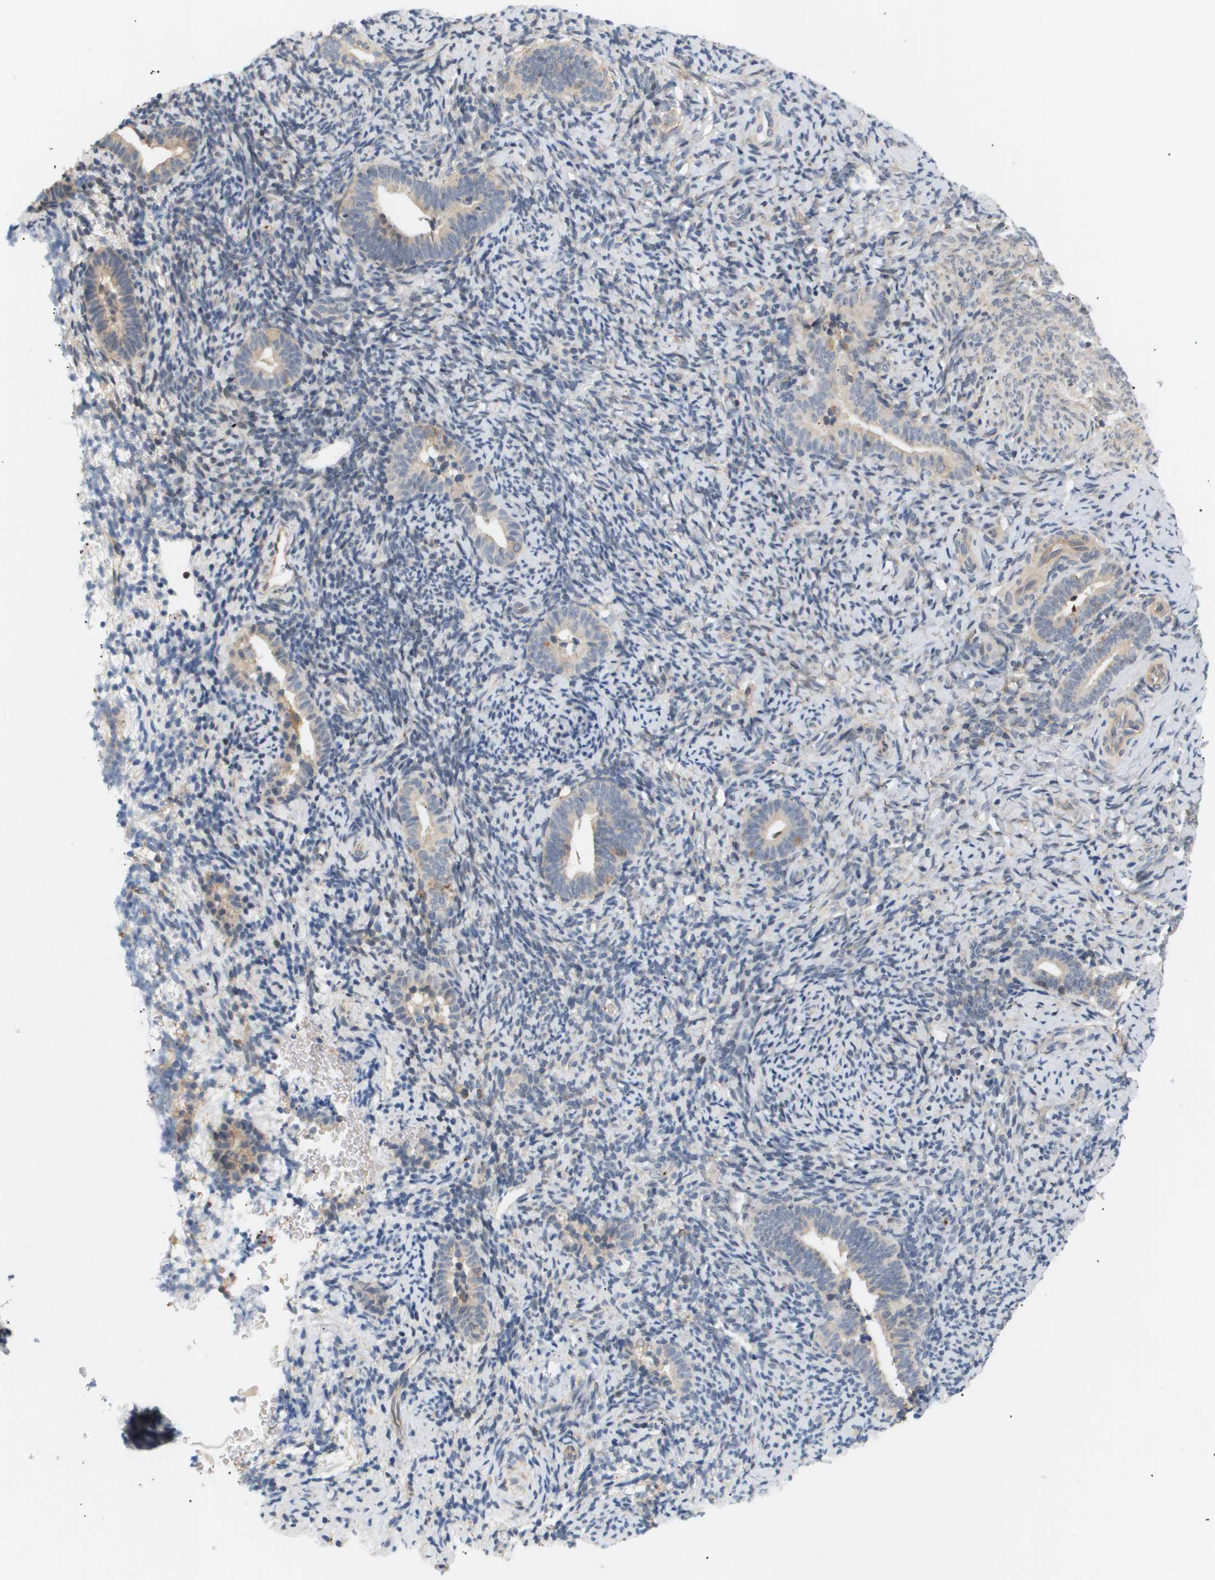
{"staining": {"intensity": "negative", "quantity": "none", "location": "none"}, "tissue": "endometrium", "cell_type": "Cells in endometrial stroma", "image_type": "normal", "snomed": [{"axis": "morphology", "description": "Normal tissue, NOS"}, {"axis": "topography", "description": "Endometrium"}], "caption": "Immunohistochemistry image of unremarkable endometrium stained for a protein (brown), which displays no staining in cells in endometrial stroma.", "gene": "CORO2B", "patient": {"sex": "female", "age": 51}}